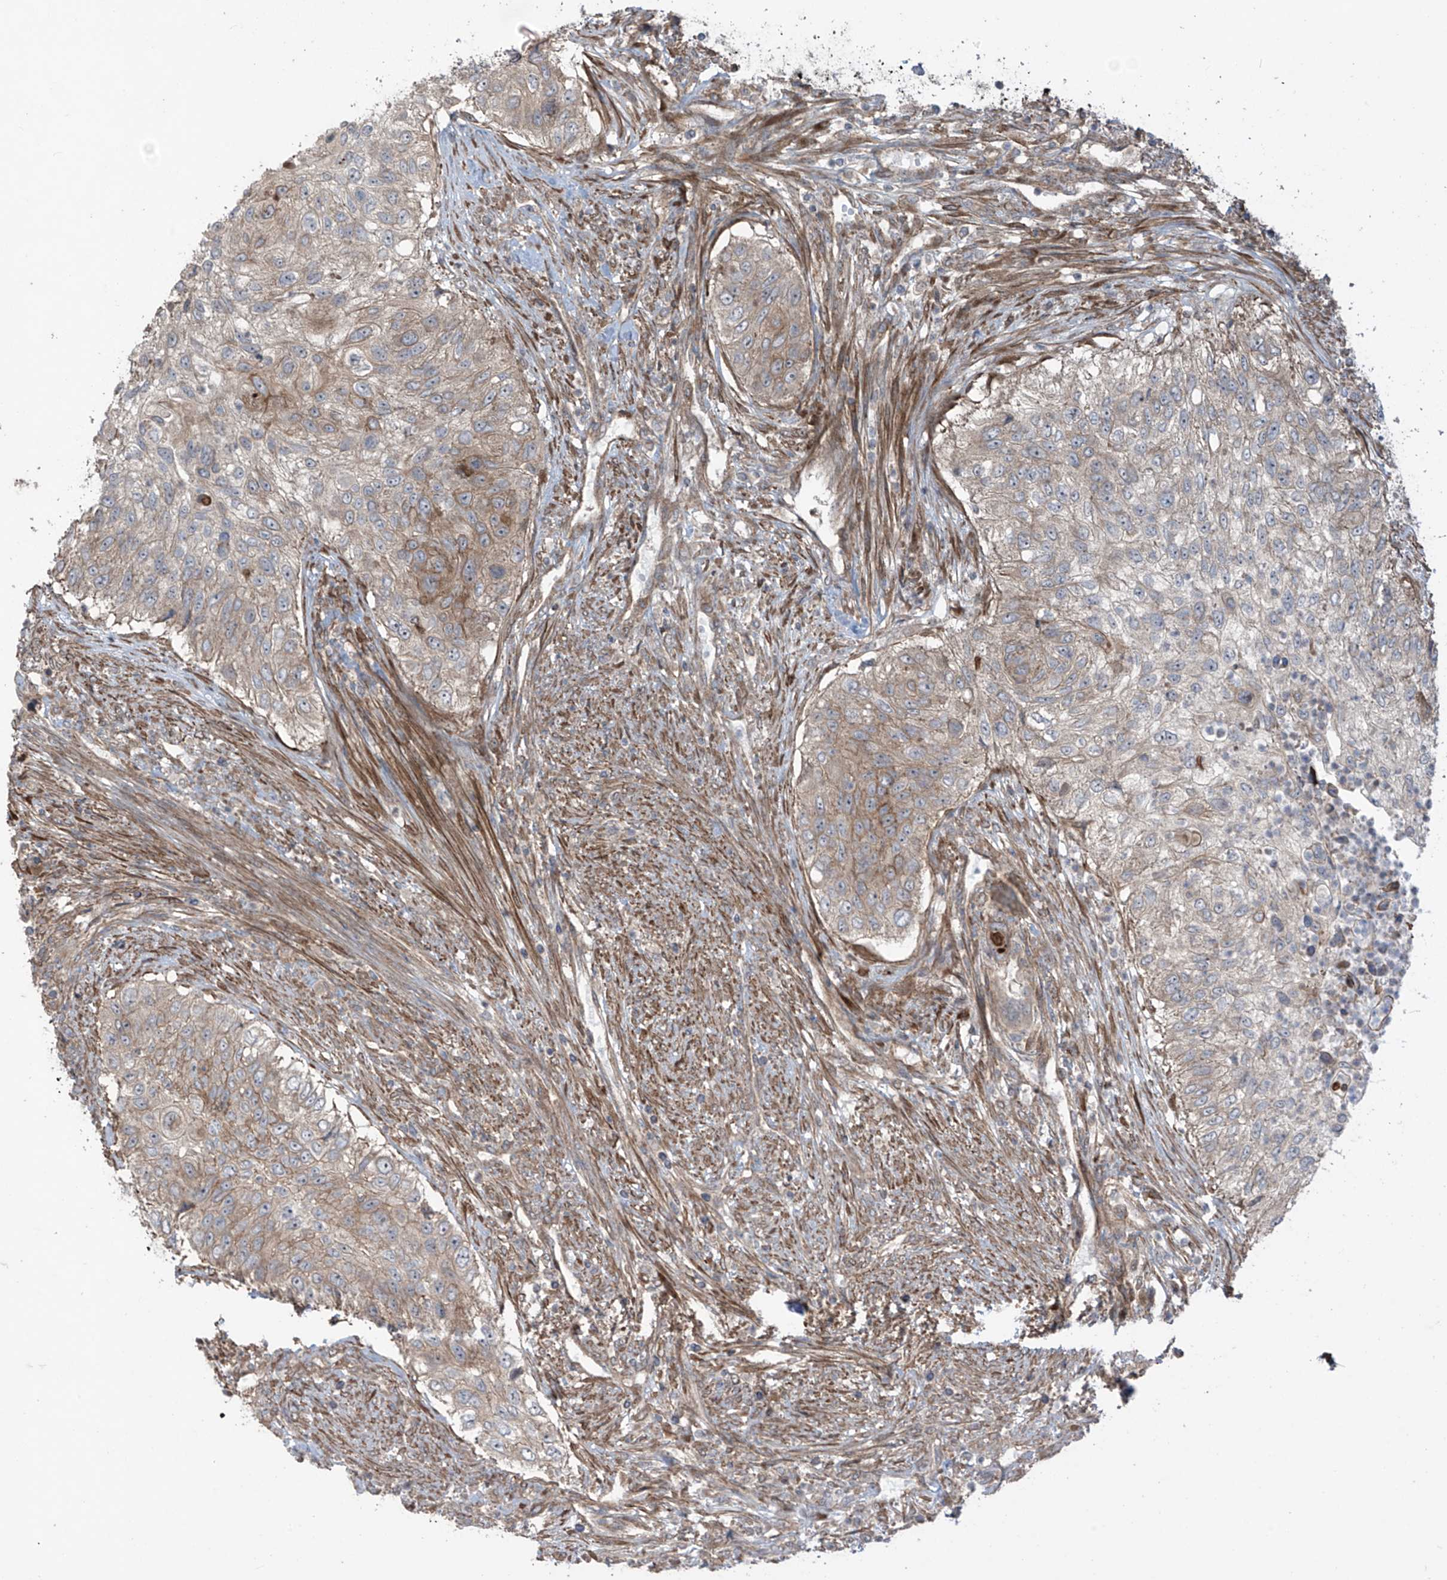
{"staining": {"intensity": "weak", "quantity": "25%-75%", "location": "cytoplasmic/membranous"}, "tissue": "urothelial cancer", "cell_type": "Tumor cells", "image_type": "cancer", "snomed": [{"axis": "morphology", "description": "Urothelial carcinoma, High grade"}, {"axis": "topography", "description": "Urinary bladder"}], "caption": "Urothelial carcinoma (high-grade) tissue reveals weak cytoplasmic/membranous expression in about 25%-75% of tumor cells, visualized by immunohistochemistry.", "gene": "LRRC74A", "patient": {"sex": "female", "age": 60}}